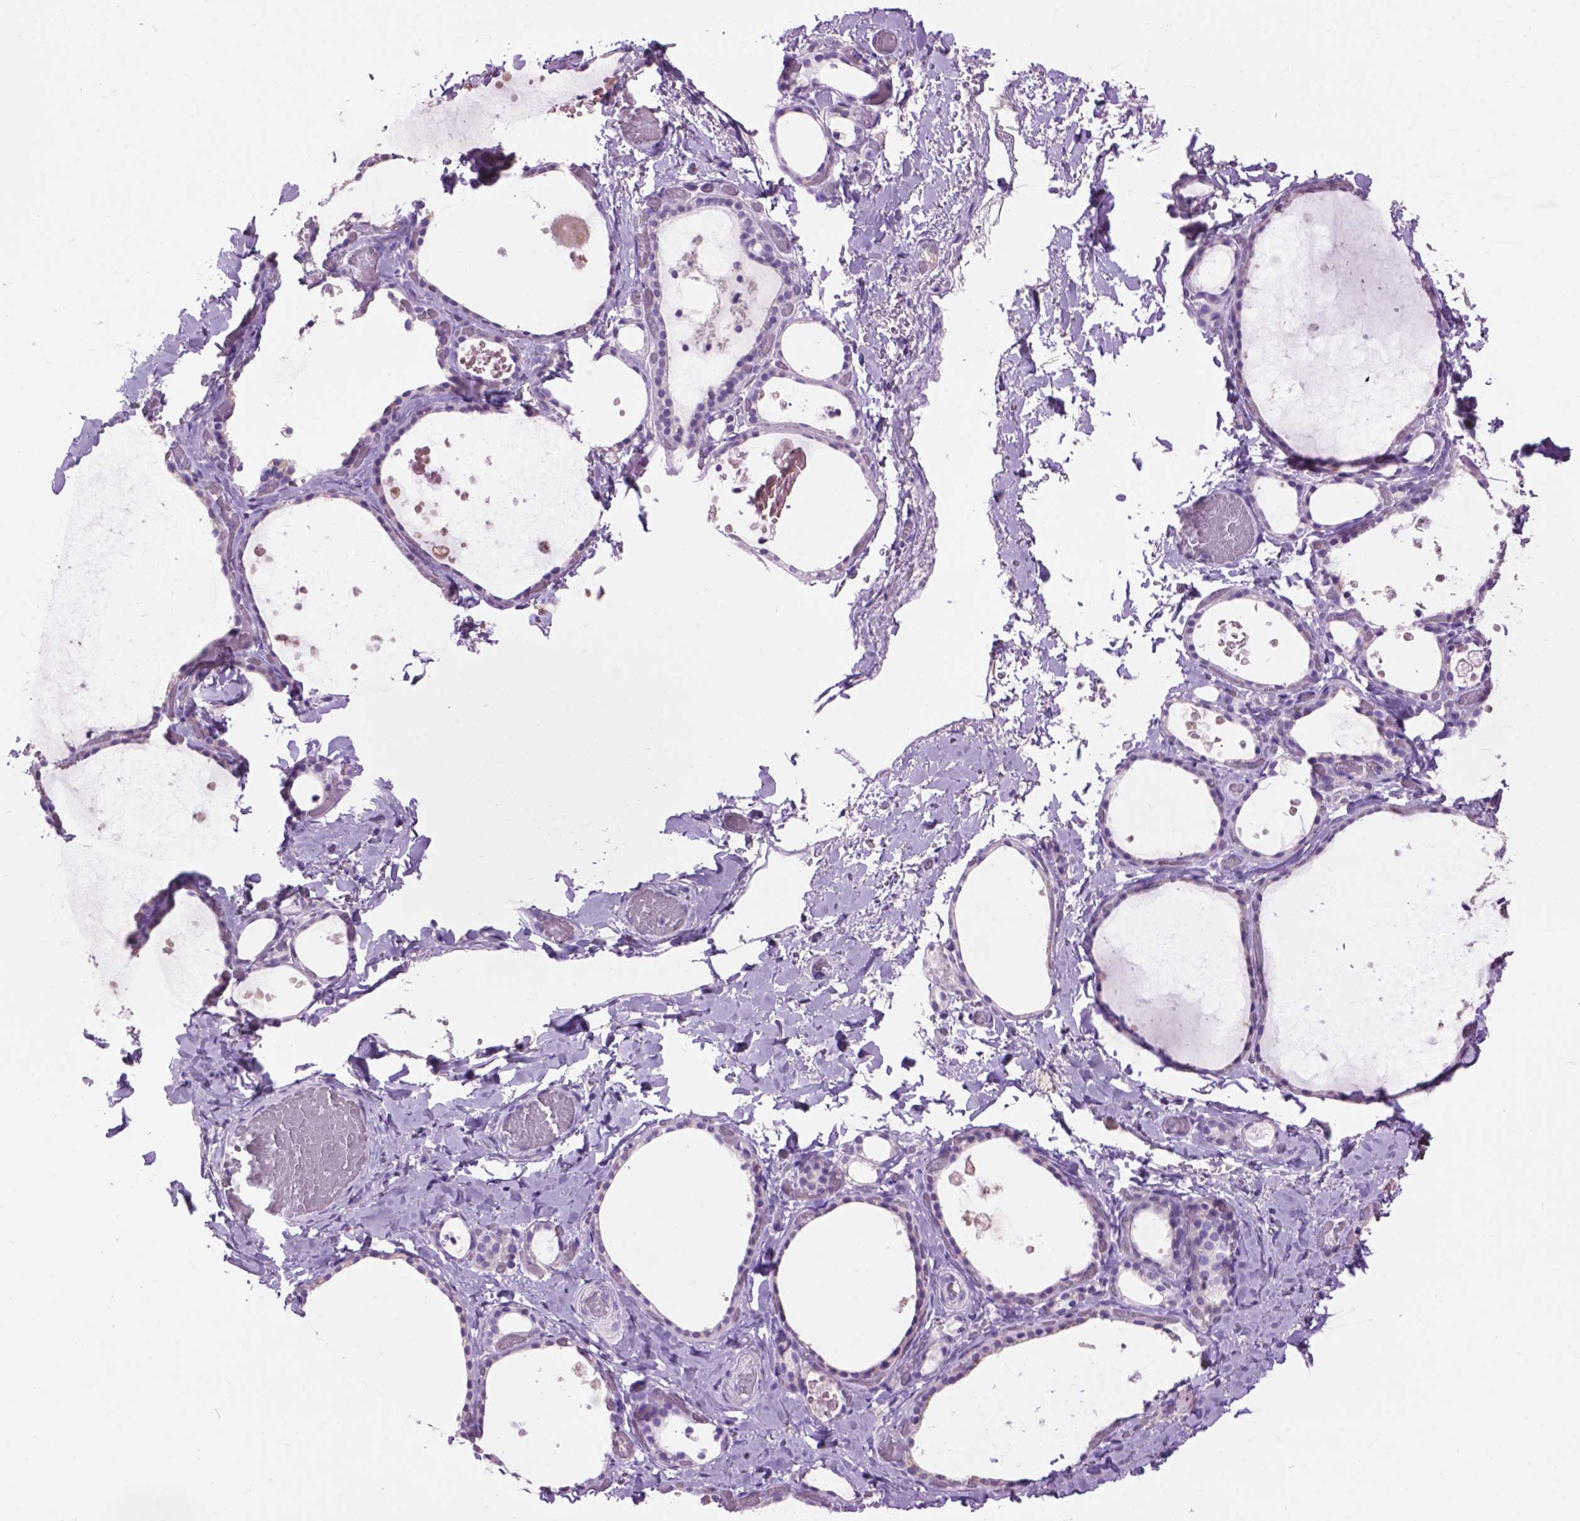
{"staining": {"intensity": "negative", "quantity": "none", "location": "none"}, "tissue": "thyroid gland", "cell_type": "Glandular cells", "image_type": "normal", "snomed": [{"axis": "morphology", "description": "Normal tissue, NOS"}, {"axis": "topography", "description": "Thyroid gland"}], "caption": "Histopathology image shows no protein positivity in glandular cells of benign thyroid gland.", "gene": "CRYBA4", "patient": {"sex": "female", "age": 56}}